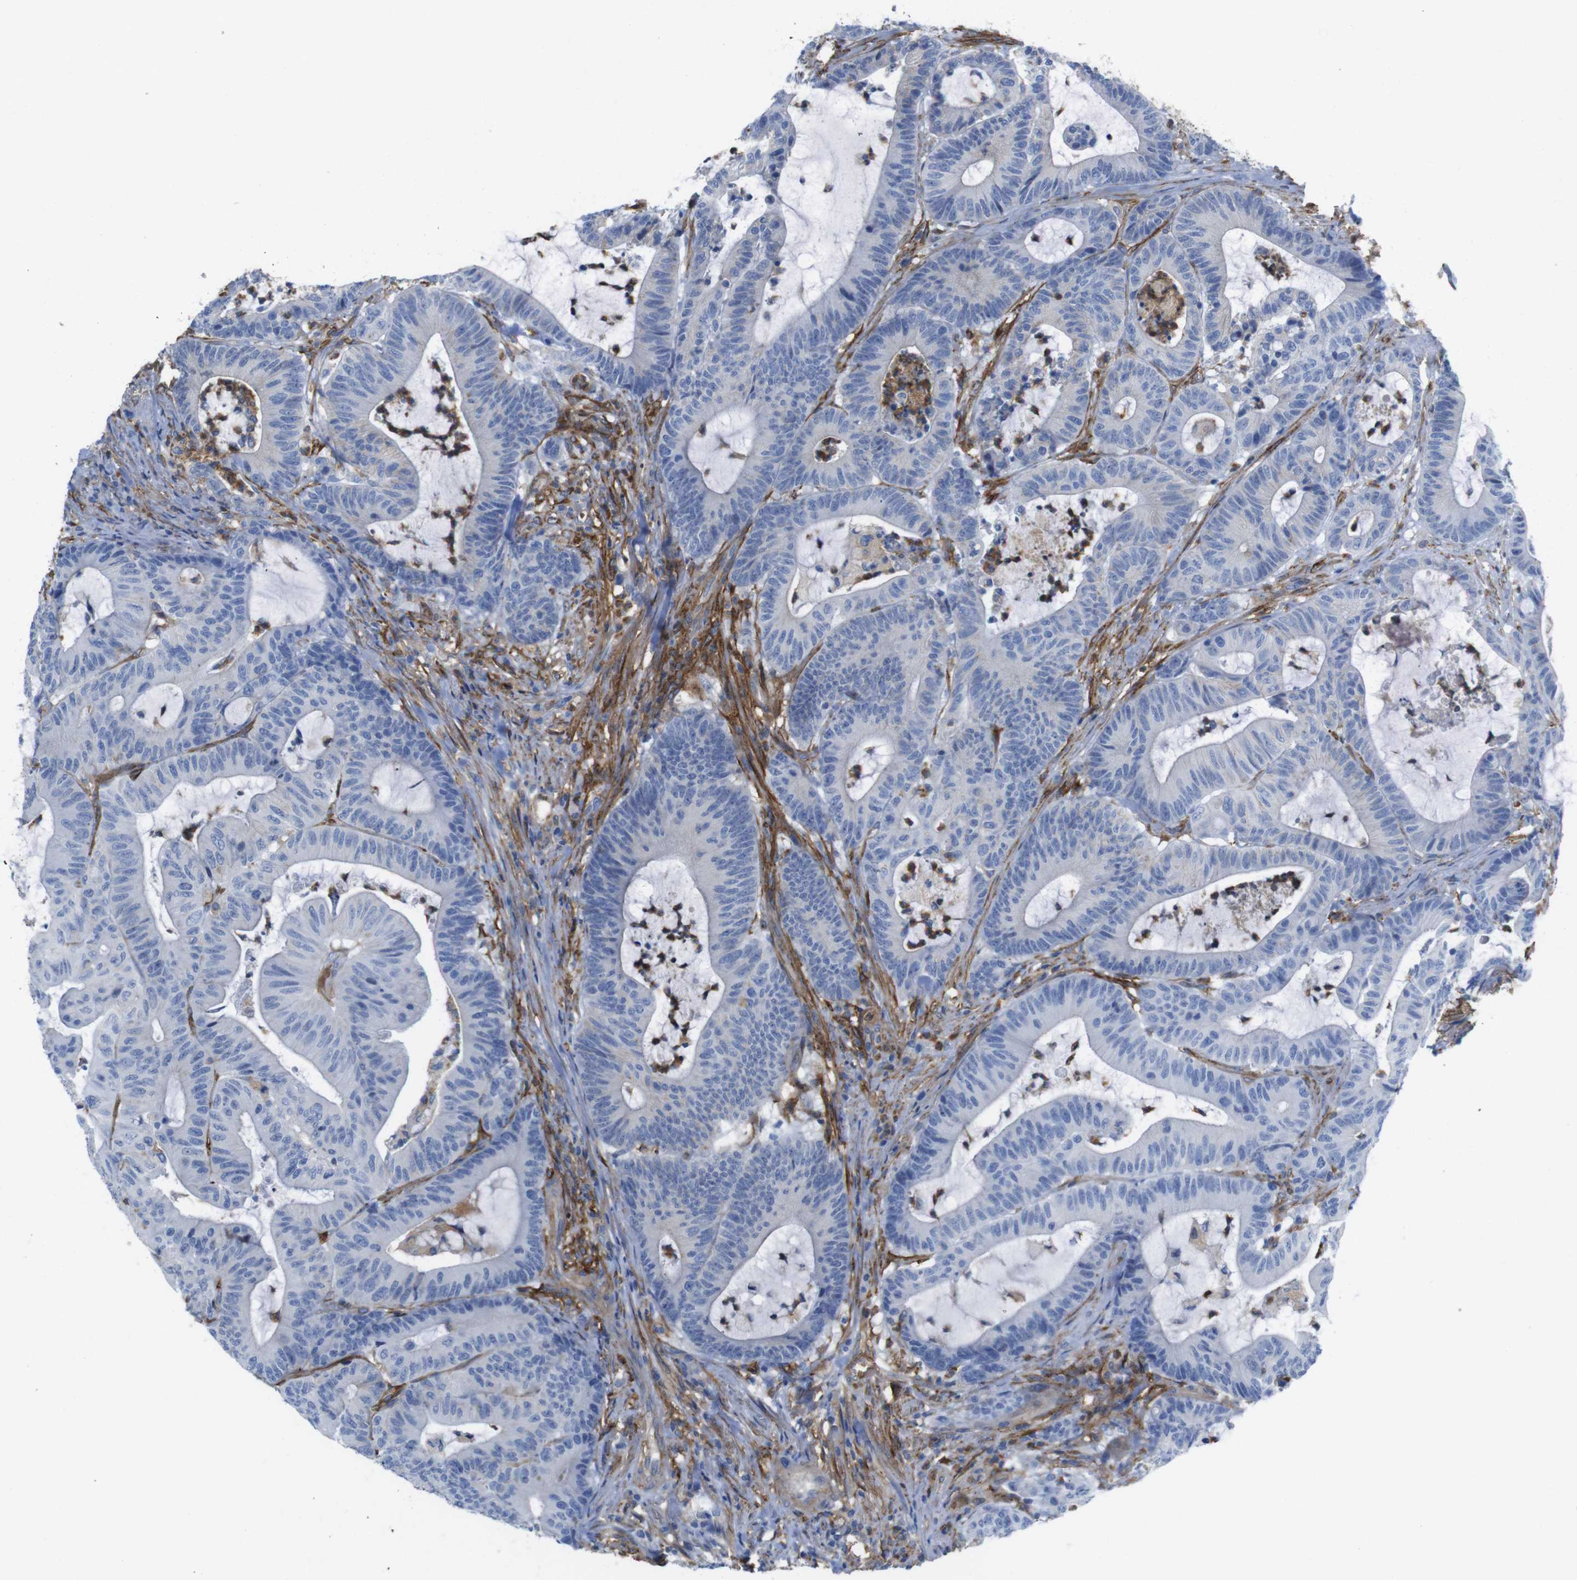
{"staining": {"intensity": "negative", "quantity": "none", "location": "none"}, "tissue": "colorectal cancer", "cell_type": "Tumor cells", "image_type": "cancer", "snomed": [{"axis": "morphology", "description": "Adenocarcinoma, NOS"}, {"axis": "topography", "description": "Colon"}], "caption": "Colorectal cancer was stained to show a protein in brown. There is no significant positivity in tumor cells.", "gene": "CYBRD1", "patient": {"sex": "female", "age": 84}}